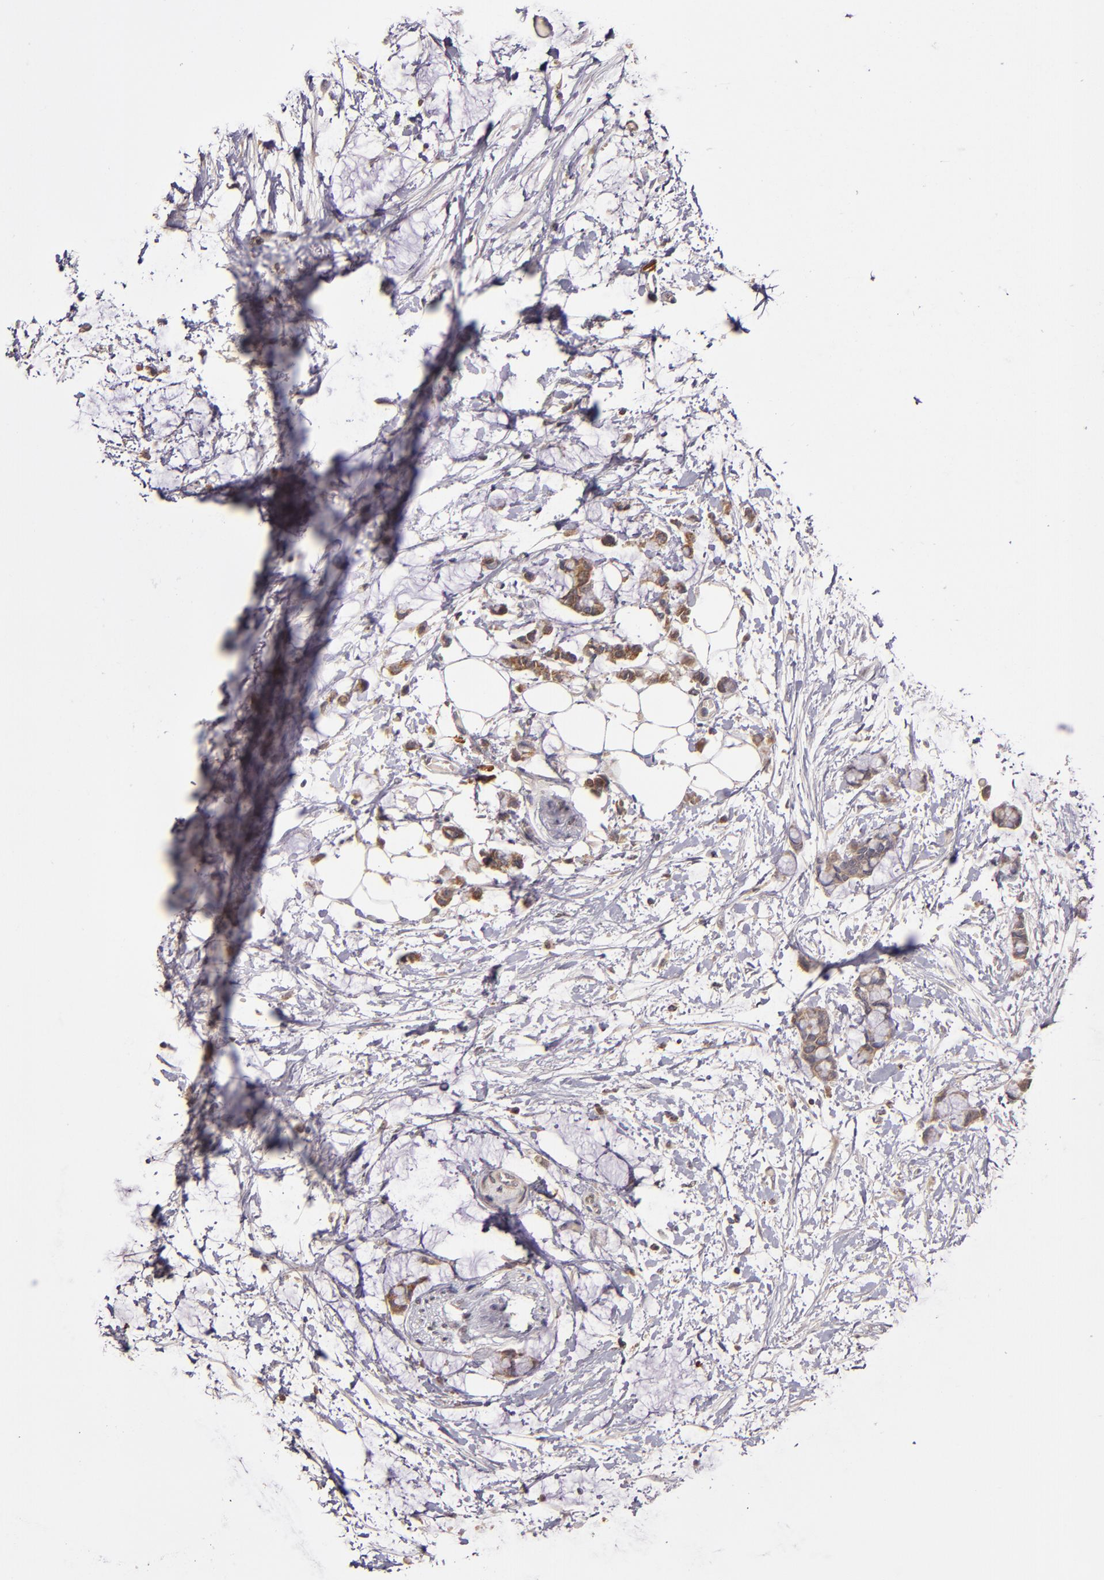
{"staining": {"intensity": "moderate", "quantity": ">75%", "location": "cytoplasmic/membranous"}, "tissue": "colorectal cancer", "cell_type": "Tumor cells", "image_type": "cancer", "snomed": [{"axis": "morphology", "description": "Normal tissue, NOS"}, {"axis": "morphology", "description": "Adenocarcinoma, NOS"}, {"axis": "topography", "description": "Colon"}, {"axis": "topography", "description": "Peripheral nerve tissue"}], "caption": "A photomicrograph of colorectal cancer (adenocarcinoma) stained for a protein exhibits moderate cytoplasmic/membranous brown staining in tumor cells.", "gene": "ABL1", "patient": {"sex": "male", "age": 14}}